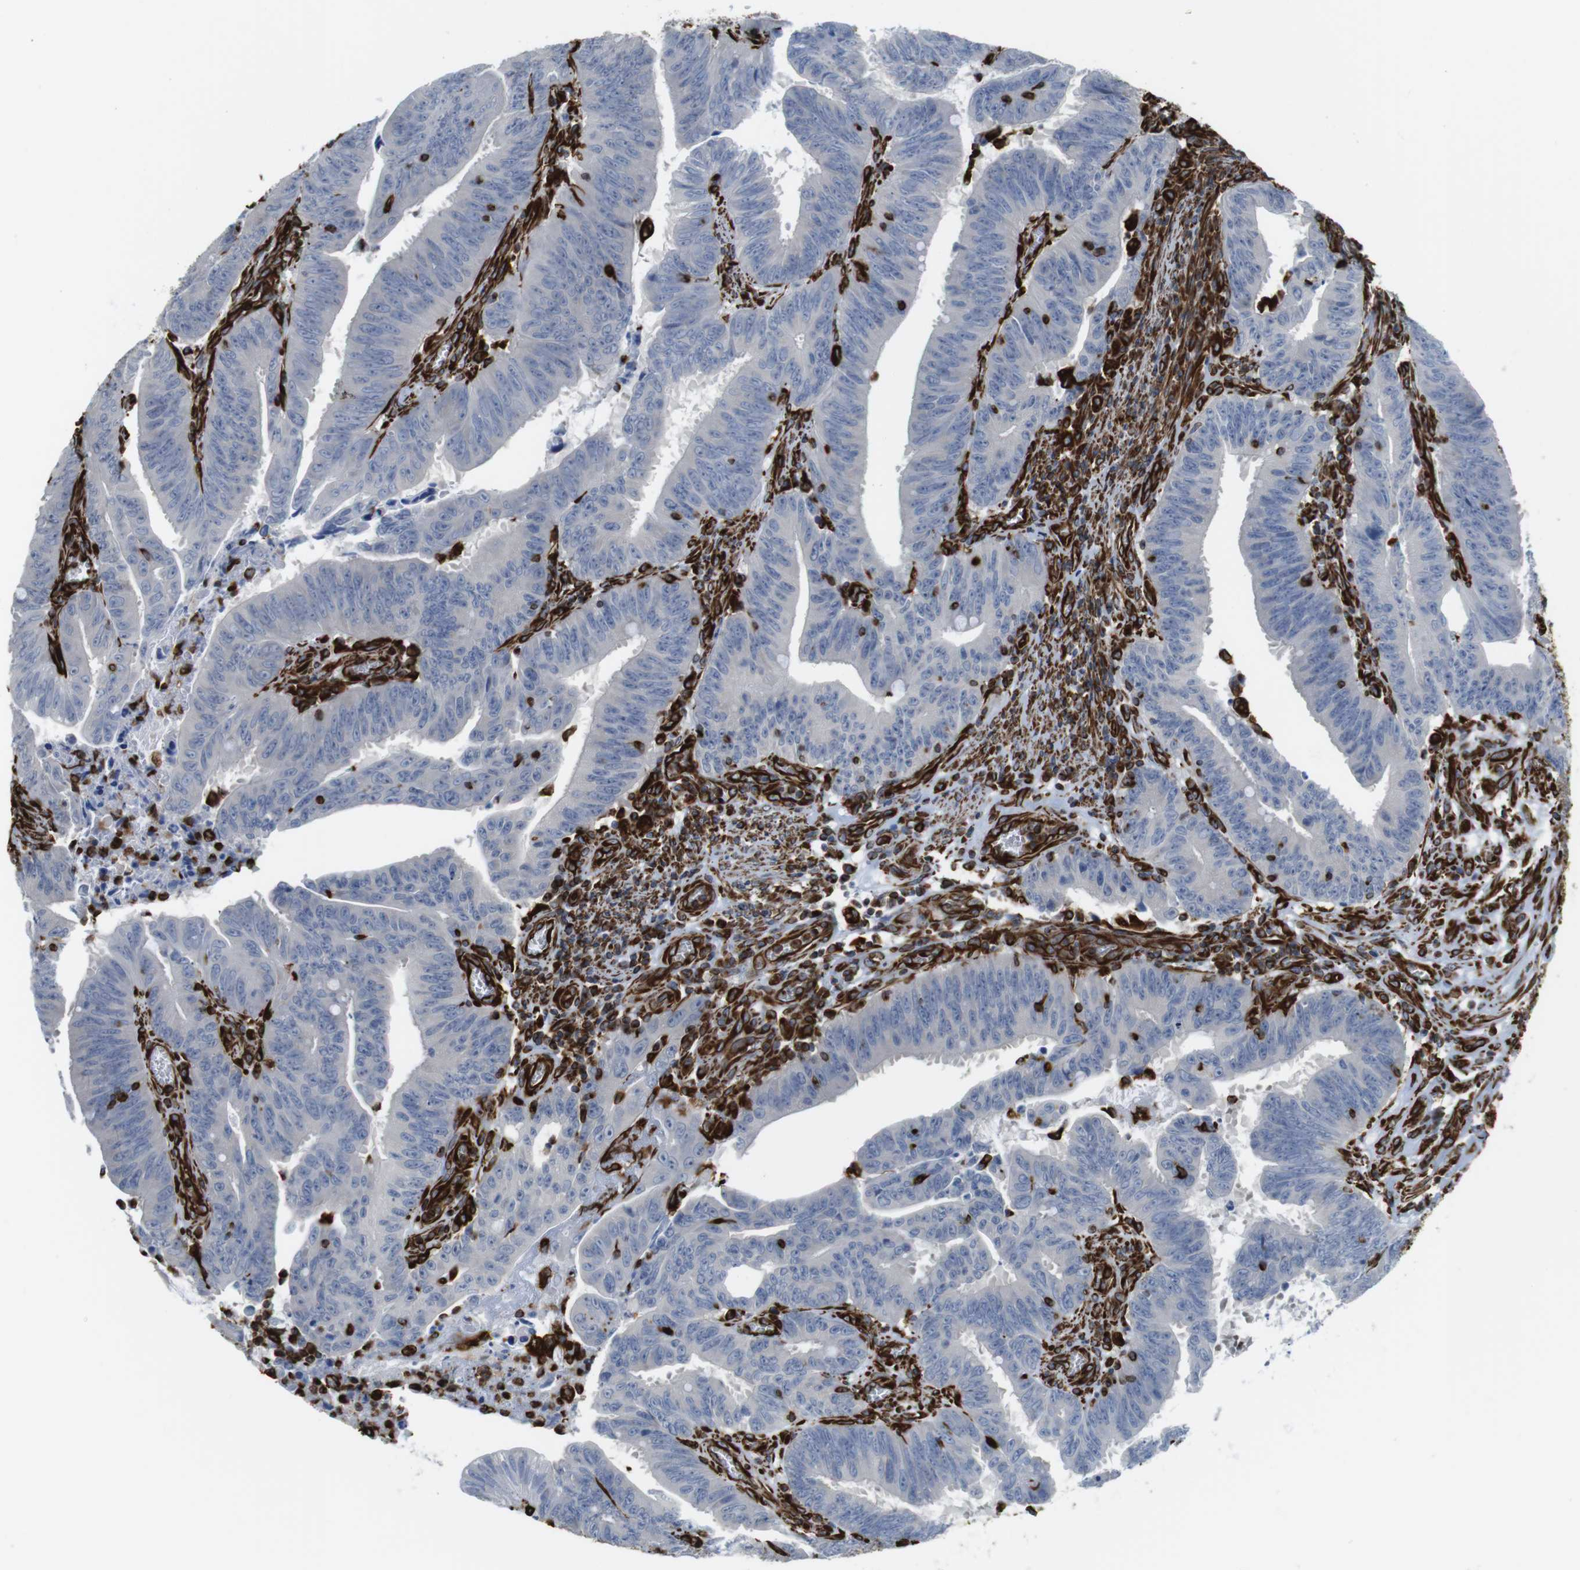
{"staining": {"intensity": "negative", "quantity": "none", "location": "none"}, "tissue": "colorectal cancer", "cell_type": "Tumor cells", "image_type": "cancer", "snomed": [{"axis": "morphology", "description": "Adenocarcinoma, NOS"}, {"axis": "topography", "description": "Colon"}], "caption": "Tumor cells are negative for brown protein staining in colorectal cancer (adenocarcinoma).", "gene": "RALGPS1", "patient": {"sex": "male", "age": 45}}